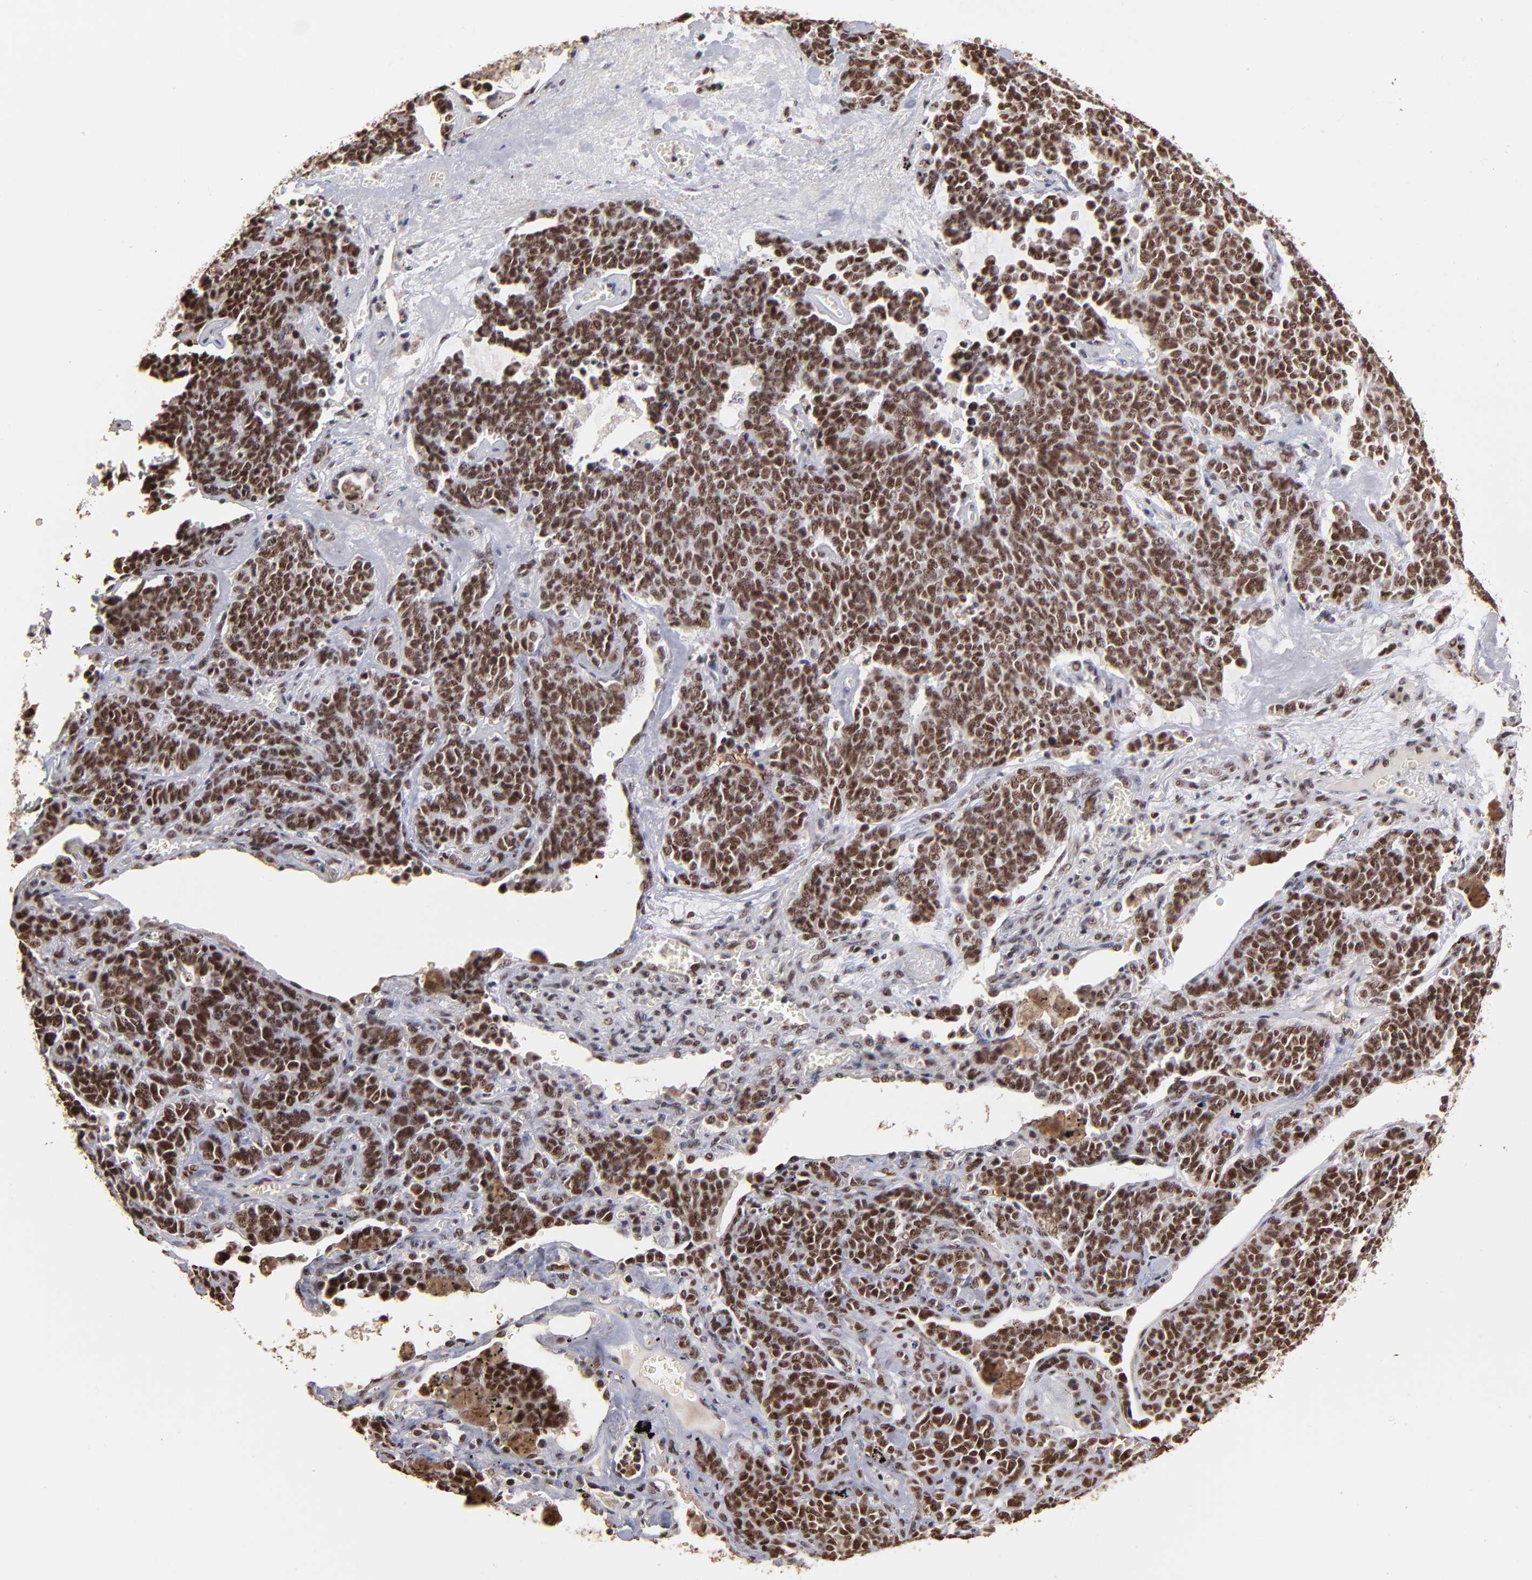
{"staining": {"intensity": "strong", "quantity": ">75%", "location": "nuclear"}, "tissue": "lung cancer", "cell_type": "Tumor cells", "image_type": "cancer", "snomed": [{"axis": "morphology", "description": "Neoplasm, malignant, NOS"}, {"axis": "topography", "description": "Lung"}], "caption": "Immunohistochemical staining of human lung cancer exhibits high levels of strong nuclear protein expression in about >75% of tumor cells.", "gene": "ZNF146", "patient": {"sex": "female", "age": 58}}